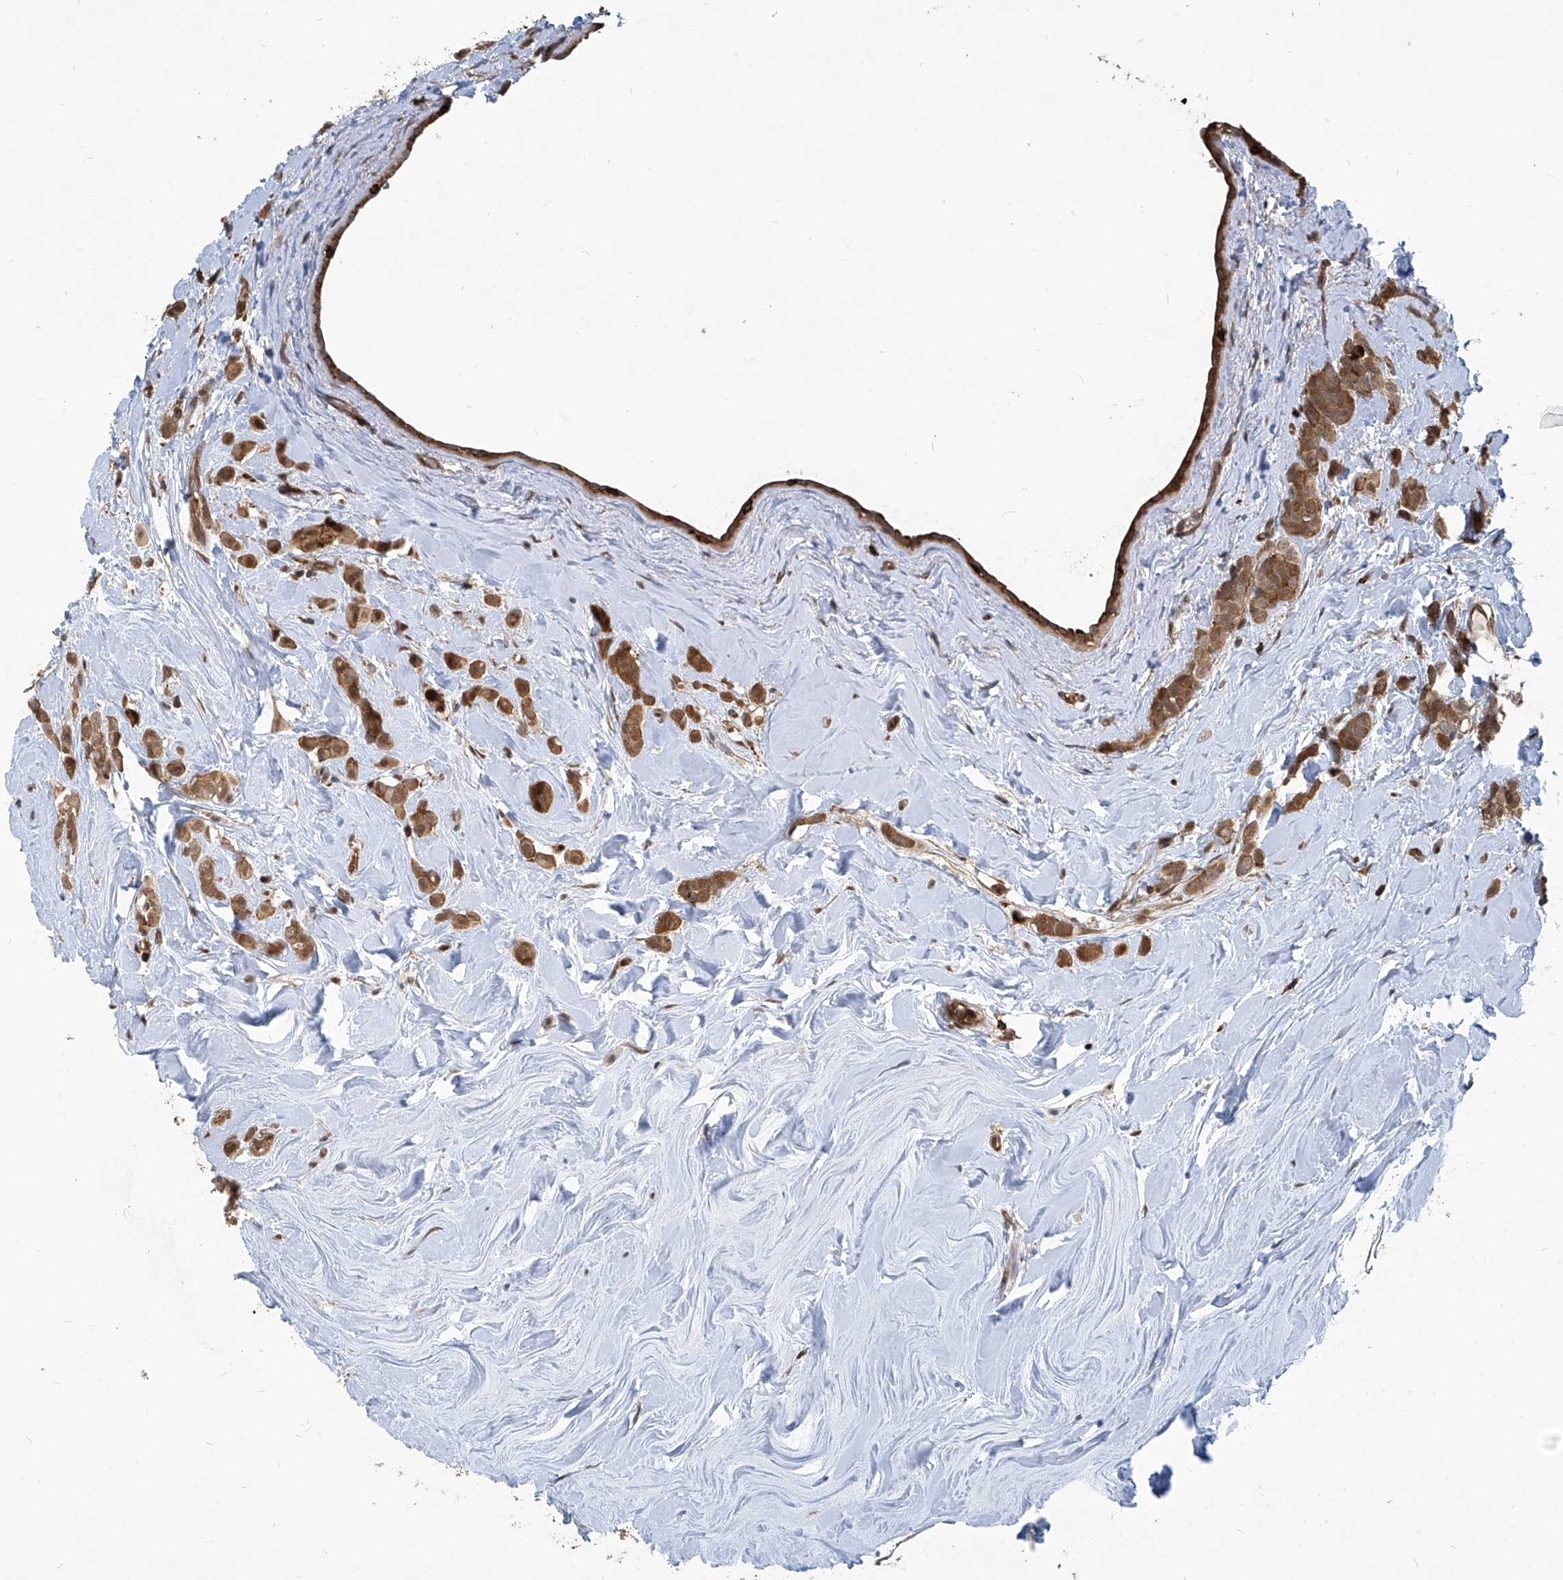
{"staining": {"intensity": "moderate", "quantity": ">75%", "location": "cytoplasmic/membranous,nuclear"}, "tissue": "breast cancer", "cell_type": "Tumor cells", "image_type": "cancer", "snomed": [{"axis": "morphology", "description": "Lobular carcinoma"}, {"axis": "topography", "description": "Breast"}], "caption": "Immunohistochemistry (IHC) image of breast cancer stained for a protein (brown), which exhibits medium levels of moderate cytoplasmic/membranous and nuclear positivity in about >75% of tumor cells.", "gene": "PSMB1", "patient": {"sex": "female", "age": 47}}